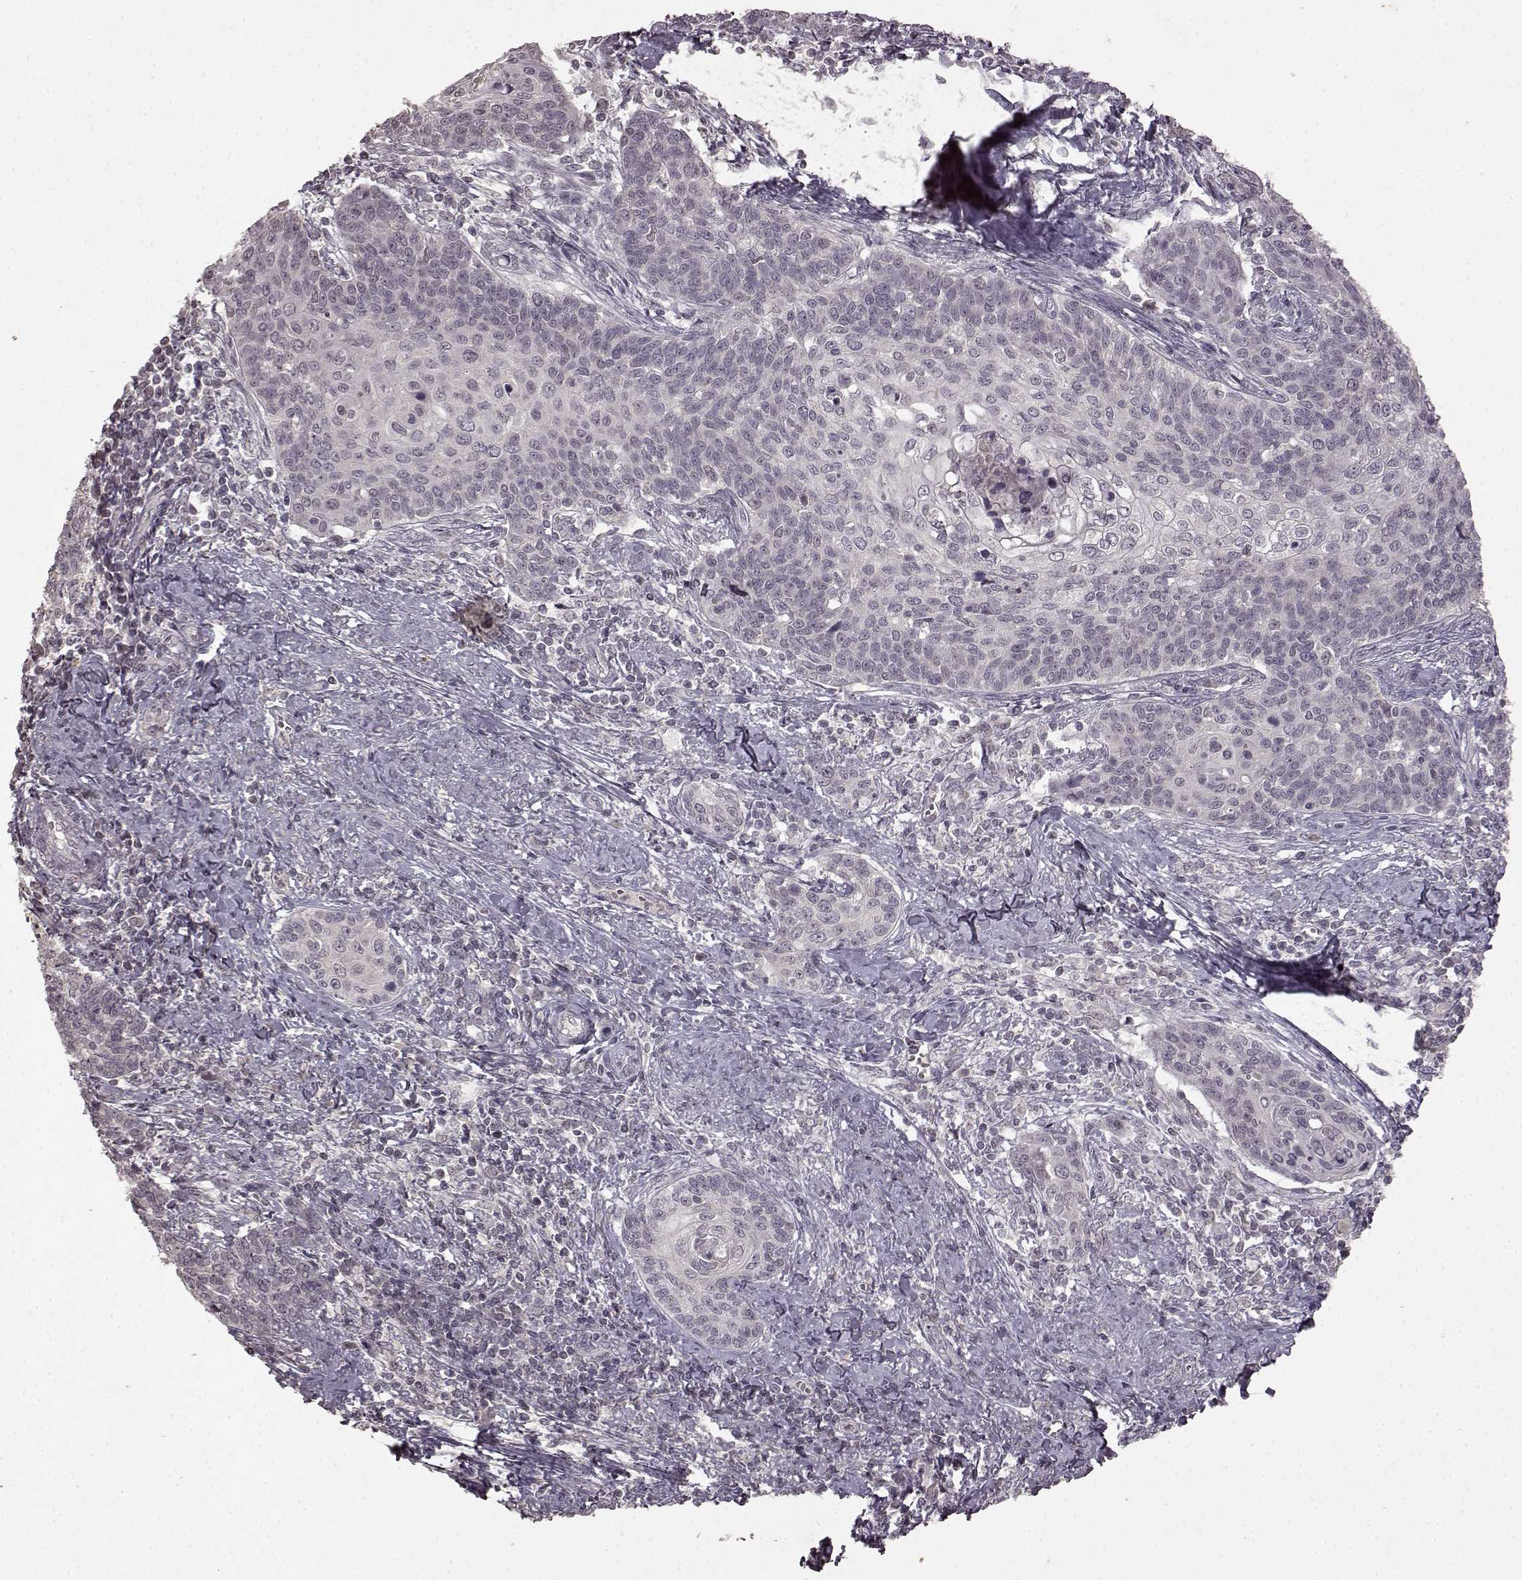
{"staining": {"intensity": "negative", "quantity": "none", "location": "none"}, "tissue": "cervical cancer", "cell_type": "Tumor cells", "image_type": "cancer", "snomed": [{"axis": "morphology", "description": "Squamous cell carcinoma, NOS"}, {"axis": "topography", "description": "Cervix"}], "caption": "IHC of squamous cell carcinoma (cervical) displays no expression in tumor cells.", "gene": "LHB", "patient": {"sex": "female", "age": 39}}